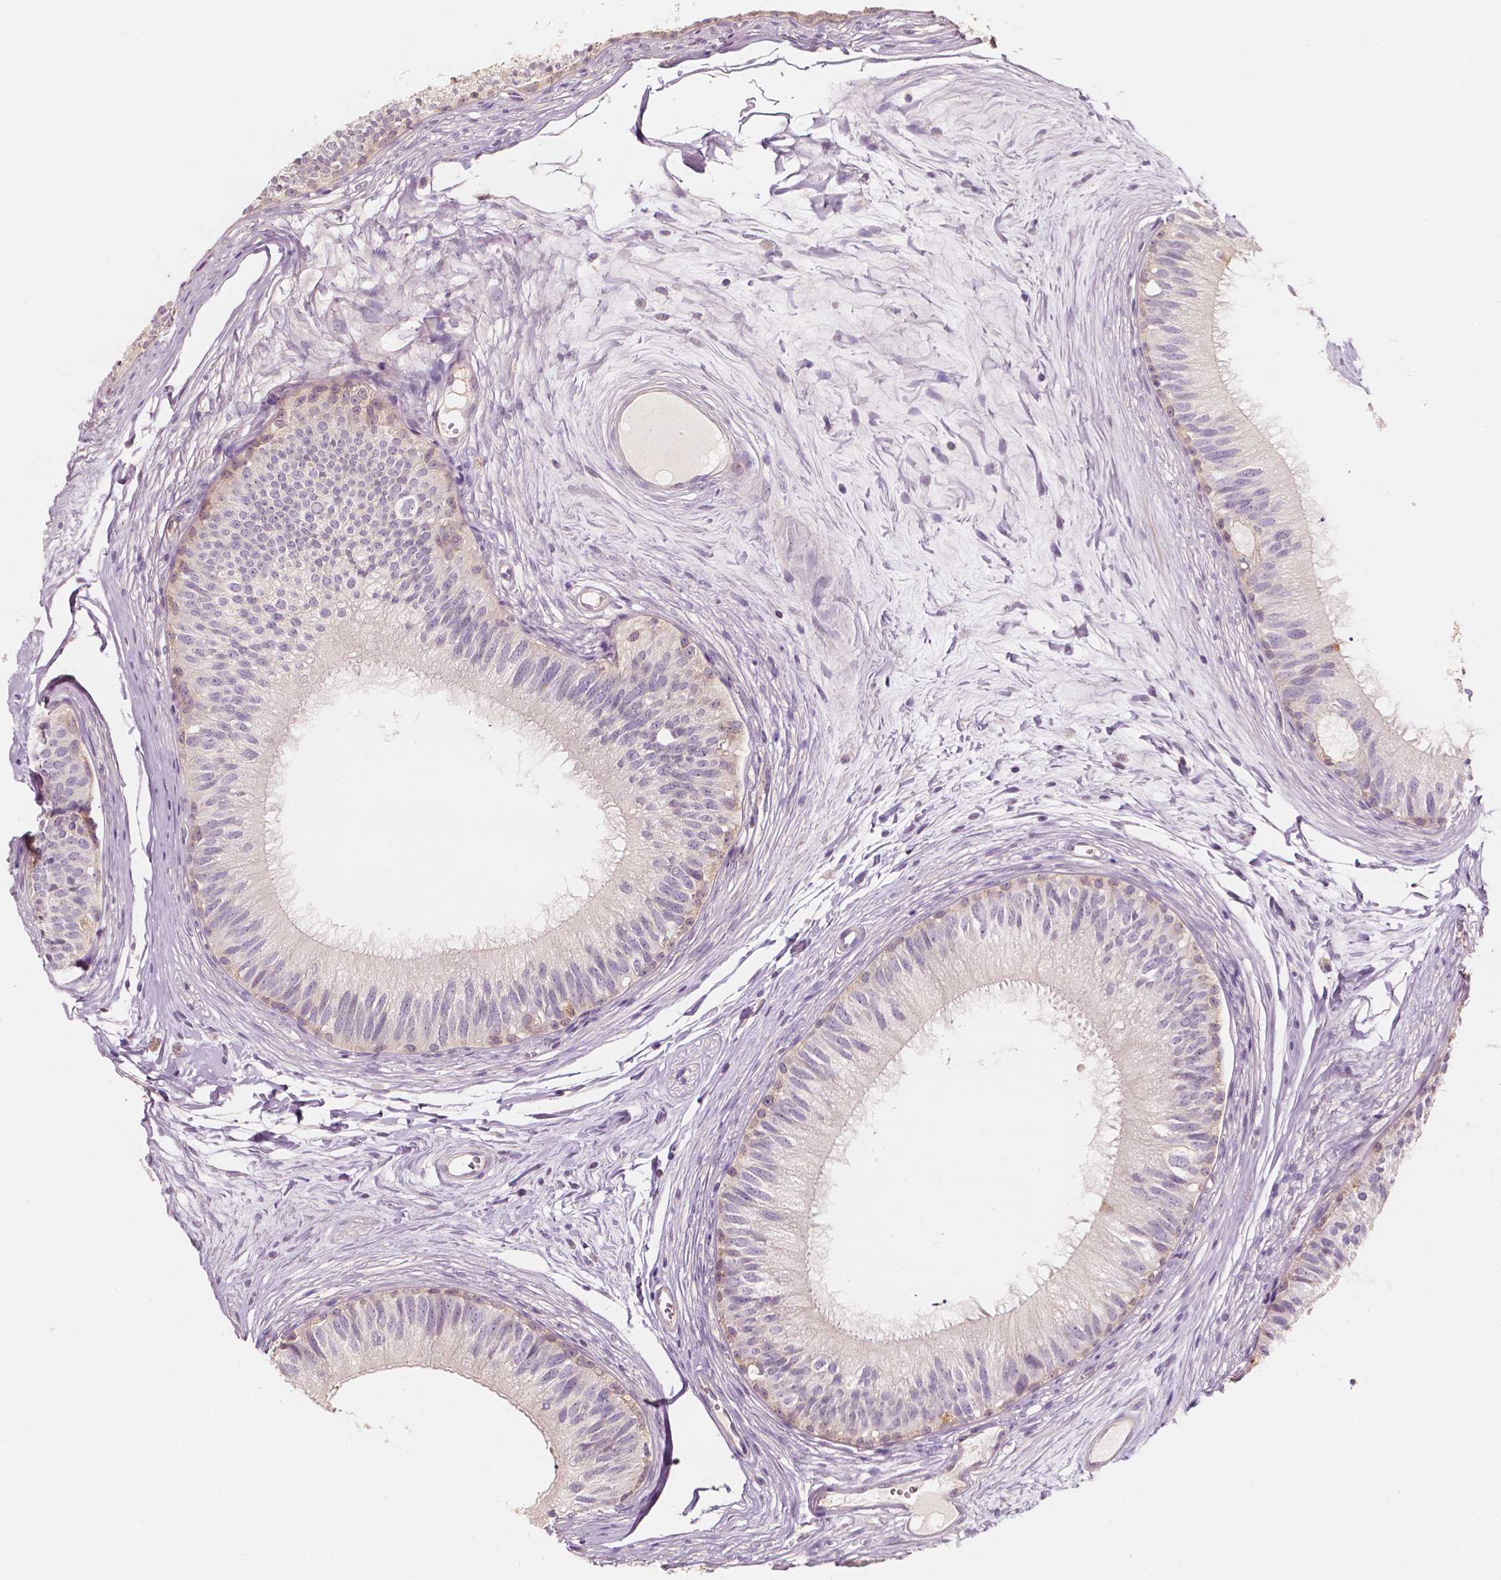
{"staining": {"intensity": "weak", "quantity": "<25%", "location": "cytoplasmic/membranous"}, "tissue": "epididymis", "cell_type": "Glandular cells", "image_type": "normal", "snomed": [{"axis": "morphology", "description": "Normal tissue, NOS"}, {"axis": "topography", "description": "Epididymis"}], "caption": "DAB immunohistochemical staining of benign human epididymis demonstrates no significant positivity in glandular cells.", "gene": "SHPK", "patient": {"sex": "male", "age": 29}}